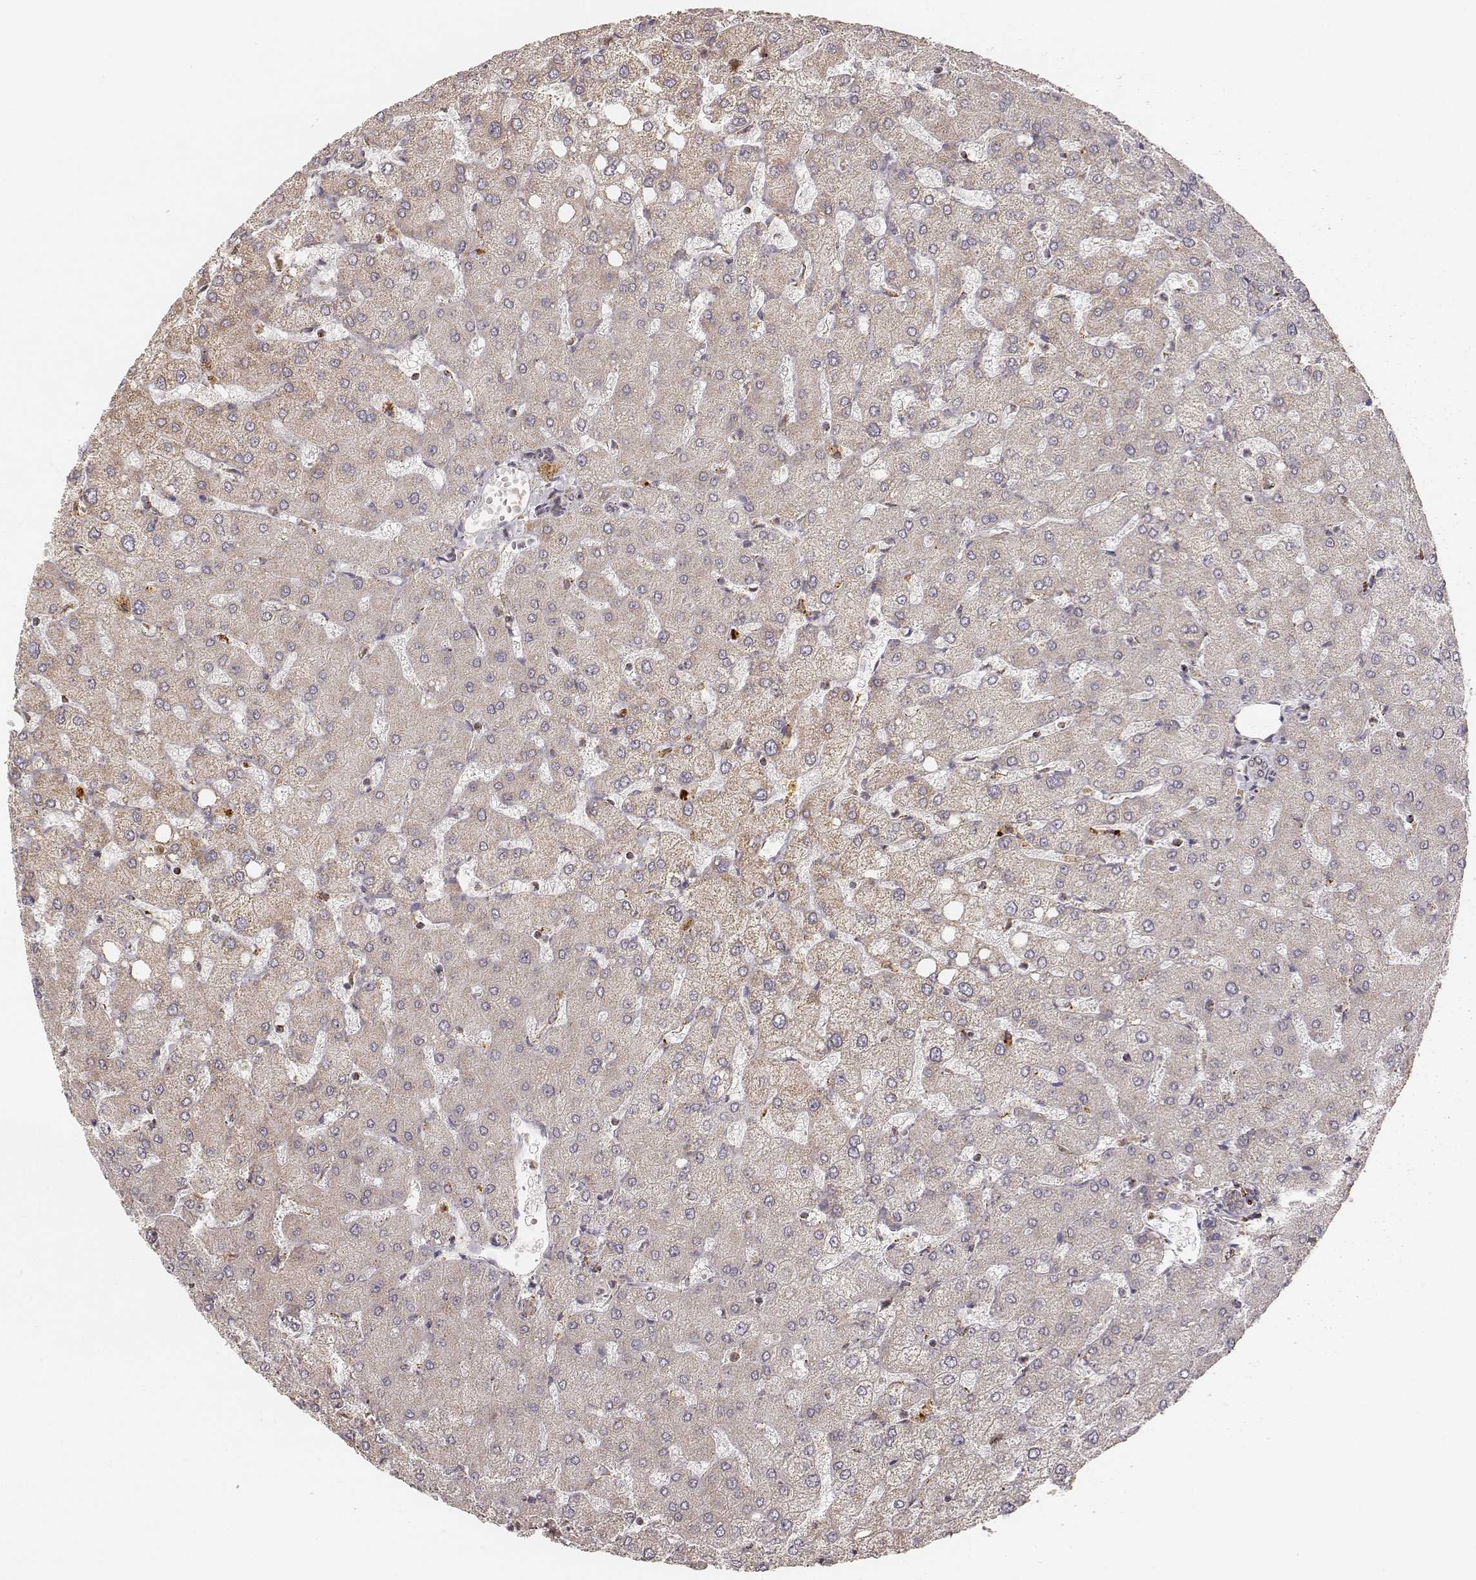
{"staining": {"intensity": "negative", "quantity": "none", "location": "none"}, "tissue": "liver", "cell_type": "Cholangiocytes", "image_type": "normal", "snomed": [{"axis": "morphology", "description": "Normal tissue, NOS"}, {"axis": "topography", "description": "Liver"}], "caption": "An IHC micrograph of normal liver is shown. There is no staining in cholangiocytes of liver. The staining was performed using DAB to visualize the protein expression in brown, while the nuclei were stained in blue with hematoxylin (Magnification: 20x).", "gene": "CS", "patient": {"sex": "female", "age": 54}}